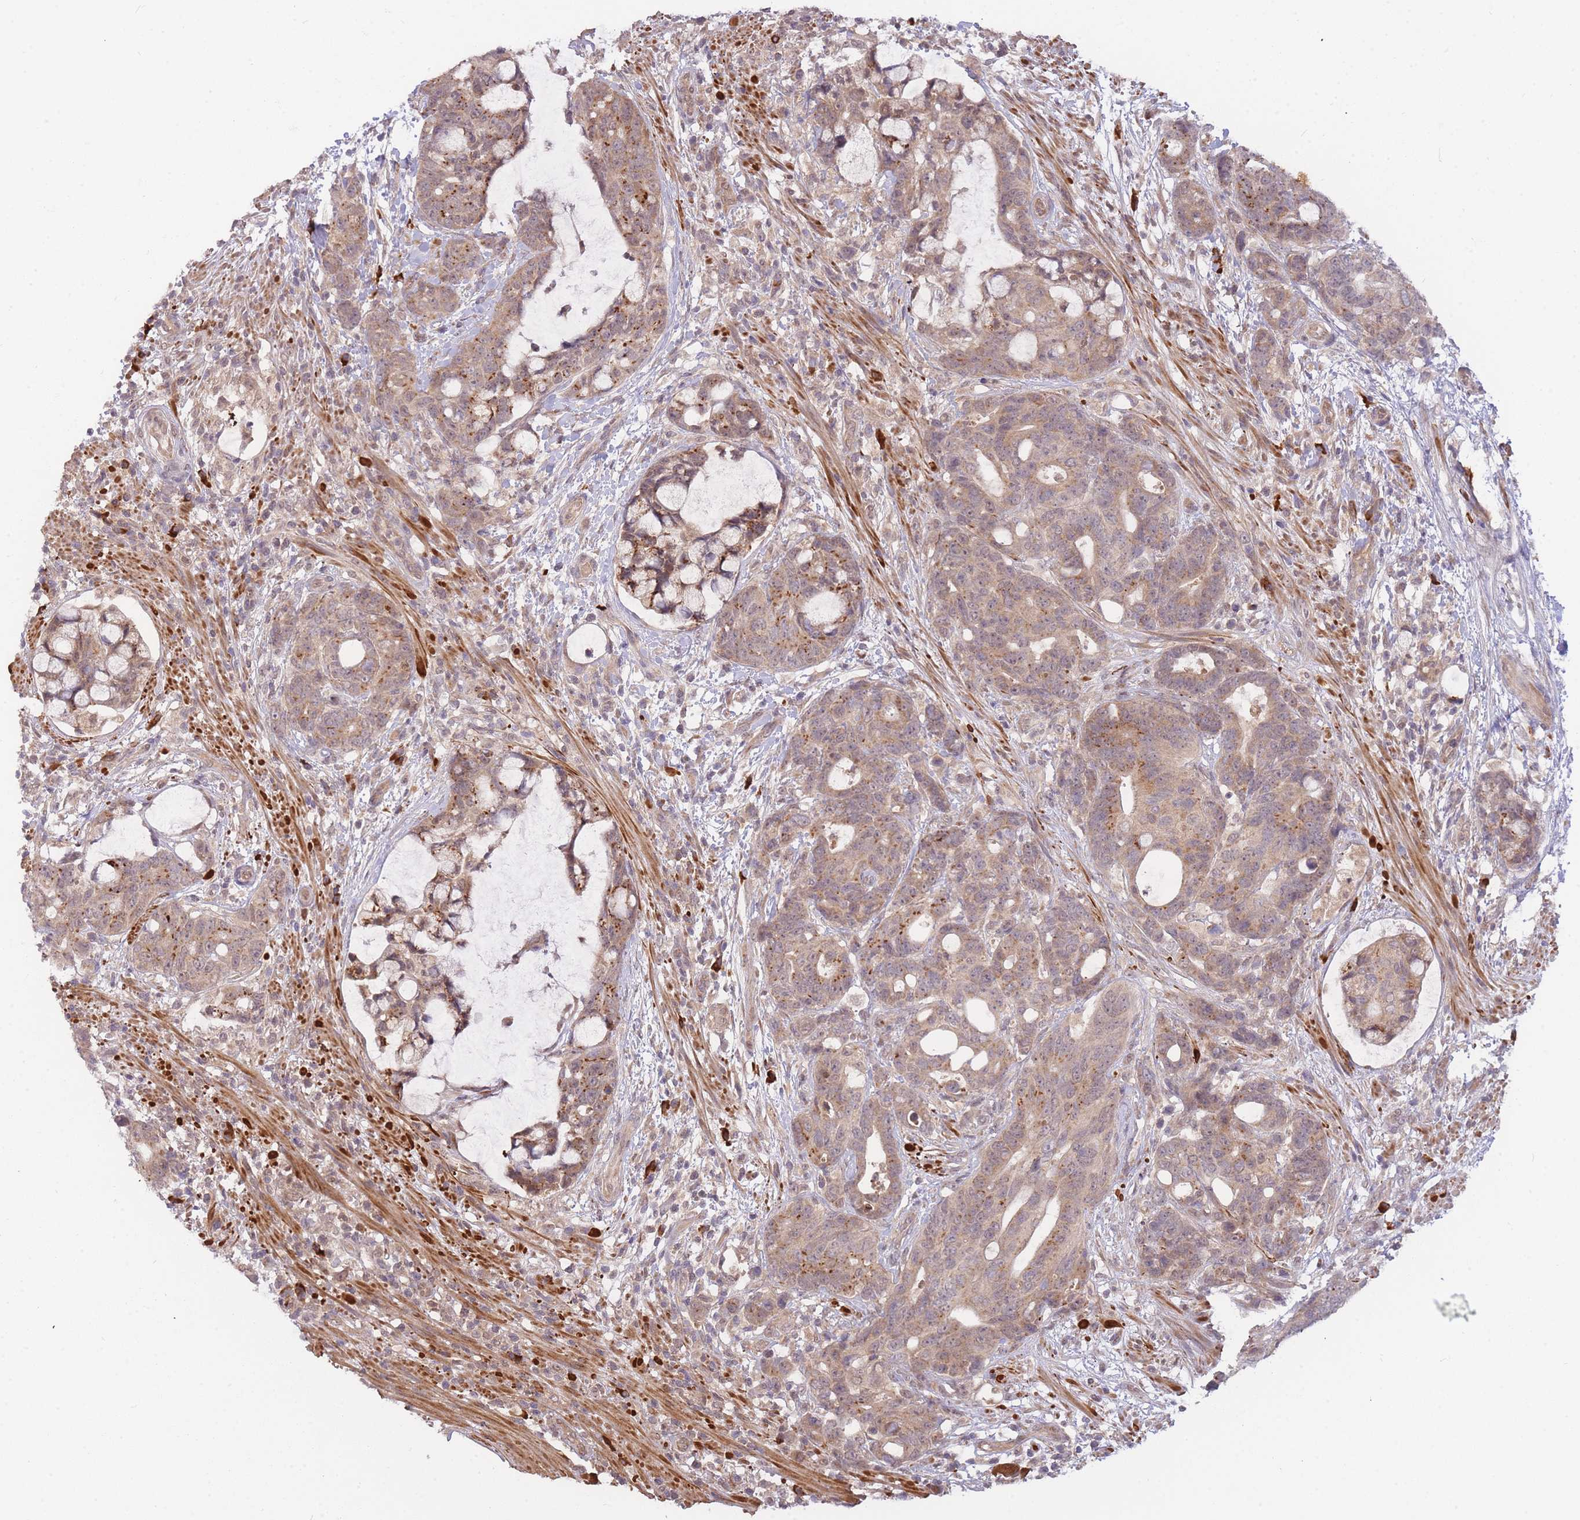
{"staining": {"intensity": "moderate", "quantity": ">75%", "location": "cytoplasmic/membranous"}, "tissue": "colorectal cancer", "cell_type": "Tumor cells", "image_type": "cancer", "snomed": [{"axis": "morphology", "description": "Adenocarcinoma, NOS"}, {"axis": "topography", "description": "Colon"}], "caption": "High-magnification brightfield microscopy of colorectal cancer stained with DAB (brown) and counterstained with hematoxylin (blue). tumor cells exhibit moderate cytoplasmic/membranous positivity is identified in about>75% of cells.", "gene": "SMC6", "patient": {"sex": "female", "age": 82}}